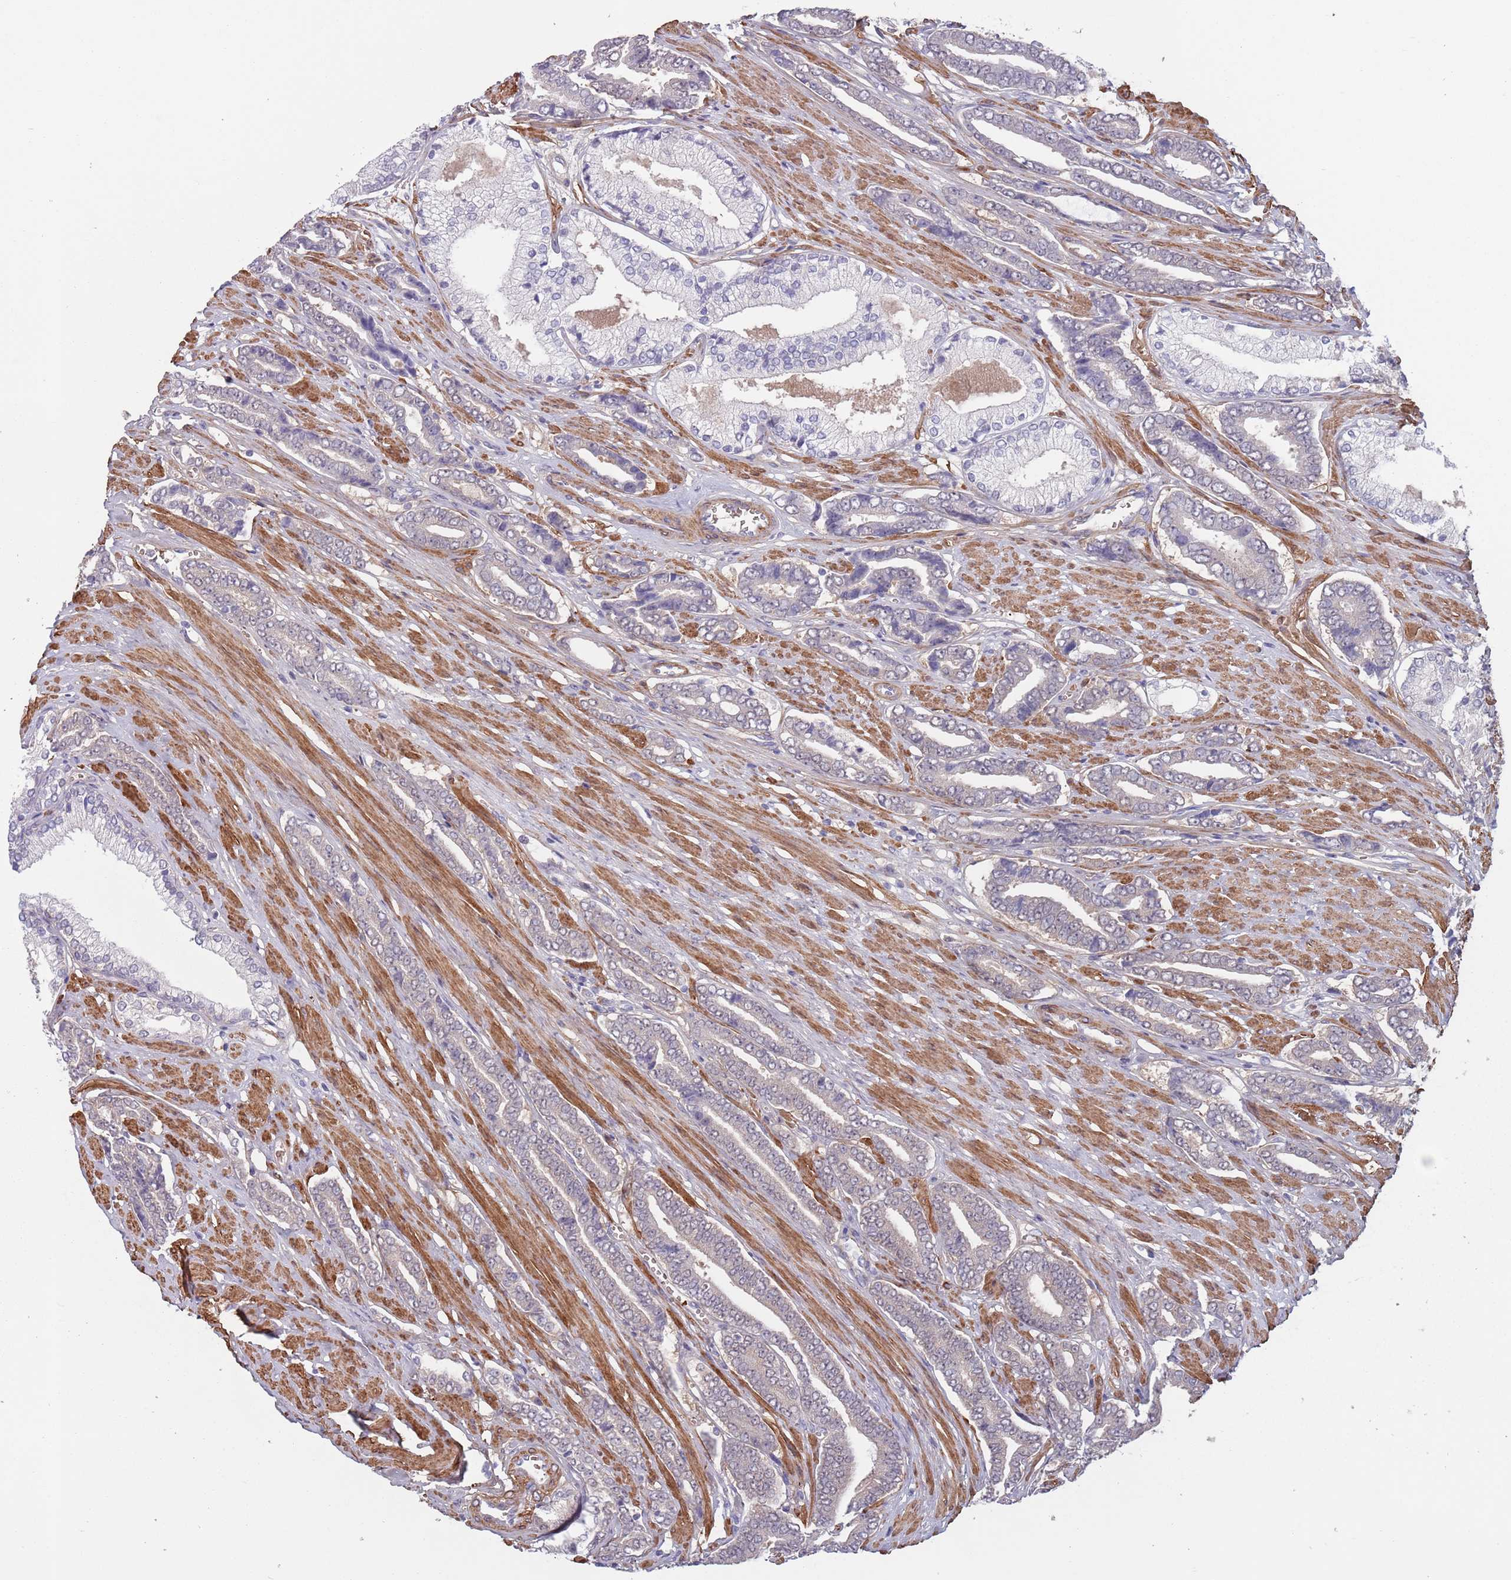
{"staining": {"intensity": "weak", "quantity": "<25%", "location": "nuclear"}, "tissue": "prostate cancer", "cell_type": "Tumor cells", "image_type": "cancer", "snomed": [{"axis": "morphology", "description": "Adenocarcinoma, NOS"}, {"axis": "topography", "description": "Prostate and seminal vesicle, NOS"}], "caption": "Image shows no significant protein expression in tumor cells of prostate cancer (adenocarcinoma).", "gene": "CLNS1A", "patient": {"sex": "male", "age": 76}}